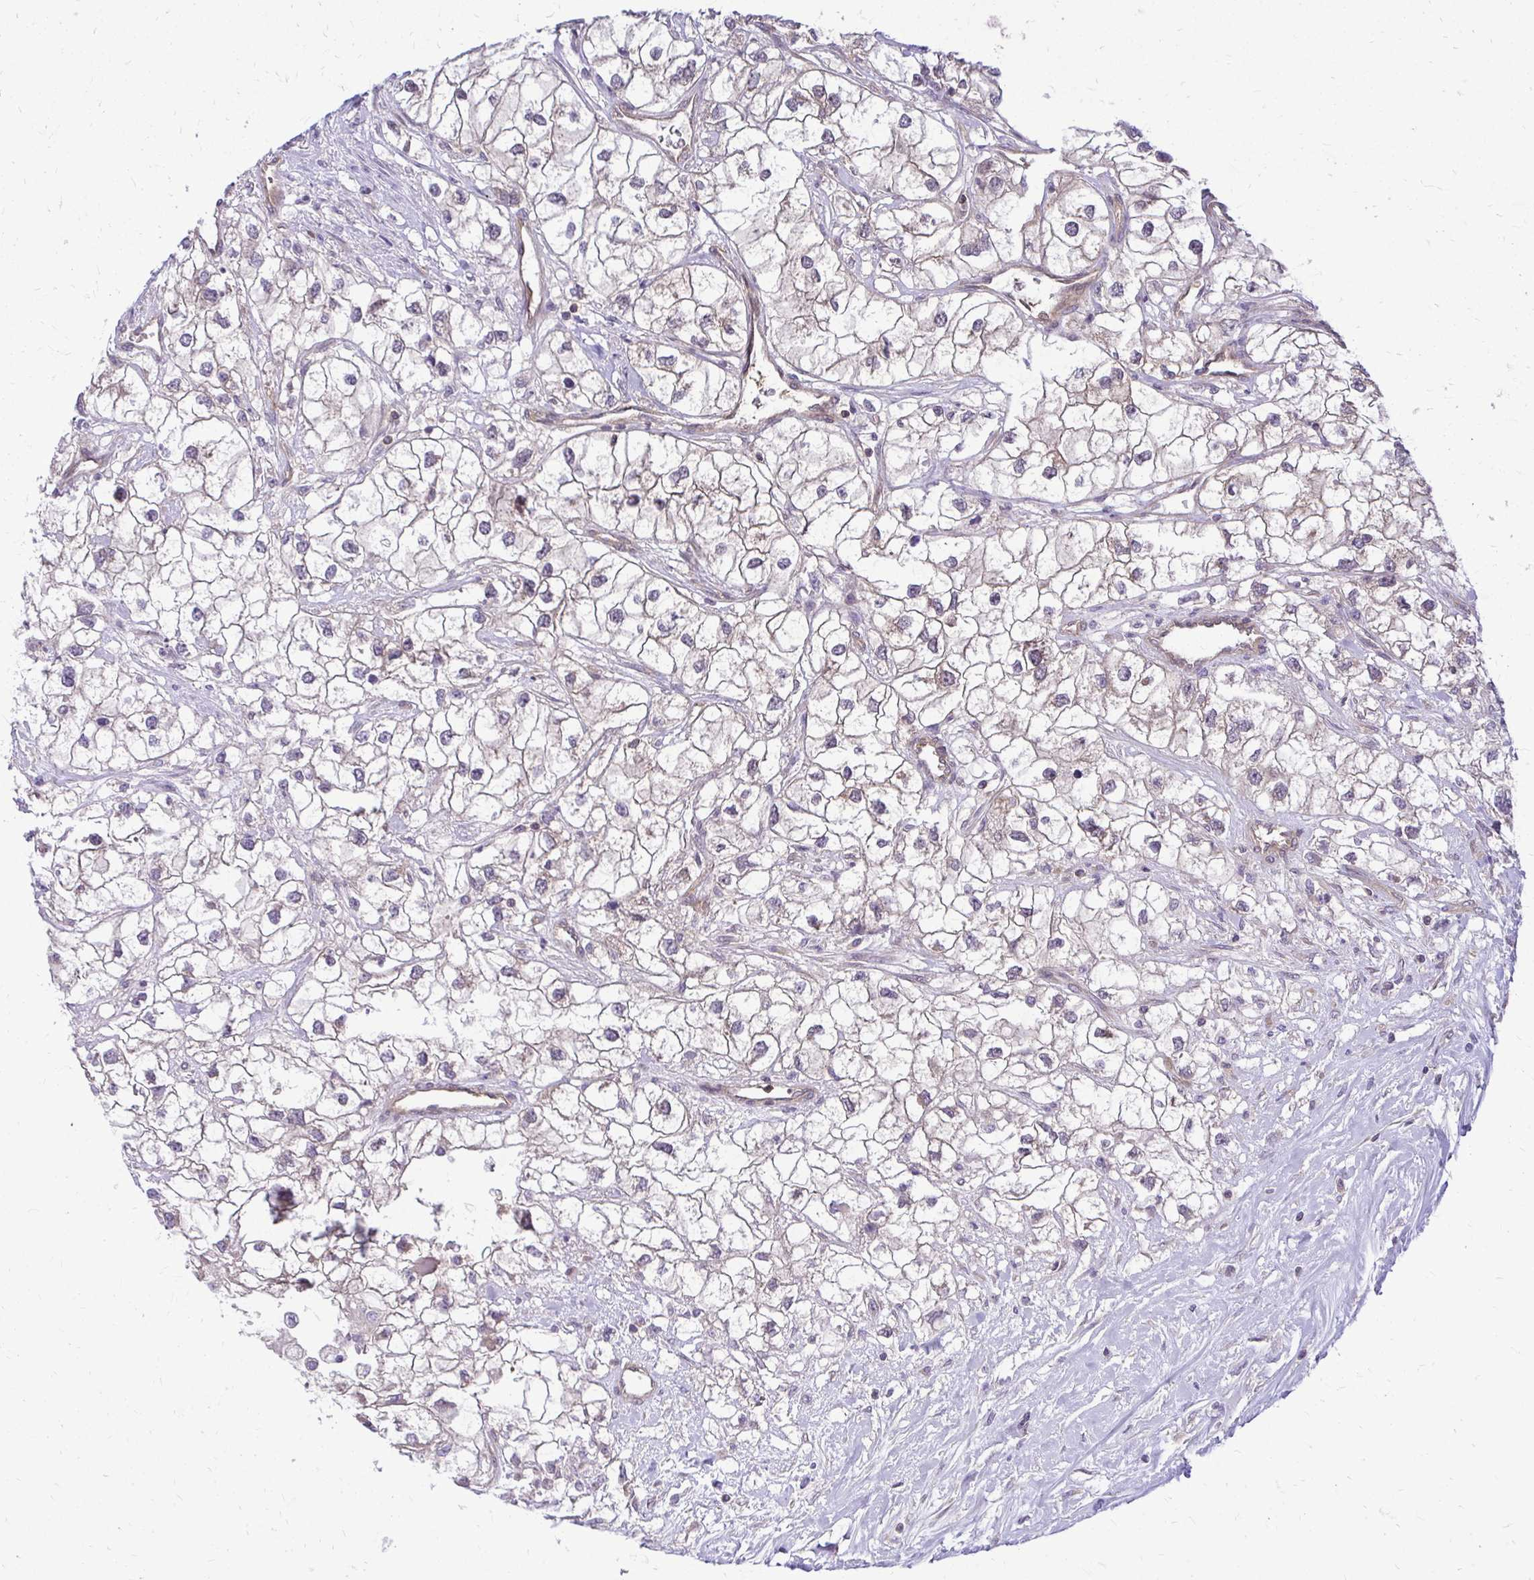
{"staining": {"intensity": "weak", "quantity": "25%-75%", "location": "cytoplasmic/membranous"}, "tissue": "renal cancer", "cell_type": "Tumor cells", "image_type": "cancer", "snomed": [{"axis": "morphology", "description": "Adenocarcinoma, NOS"}, {"axis": "topography", "description": "Kidney"}], "caption": "Weak cytoplasmic/membranous protein positivity is present in about 25%-75% of tumor cells in renal cancer (adenocarcinoma).", "gene": "PPP5C", "patient": {"sex": "male", "age": 59}}